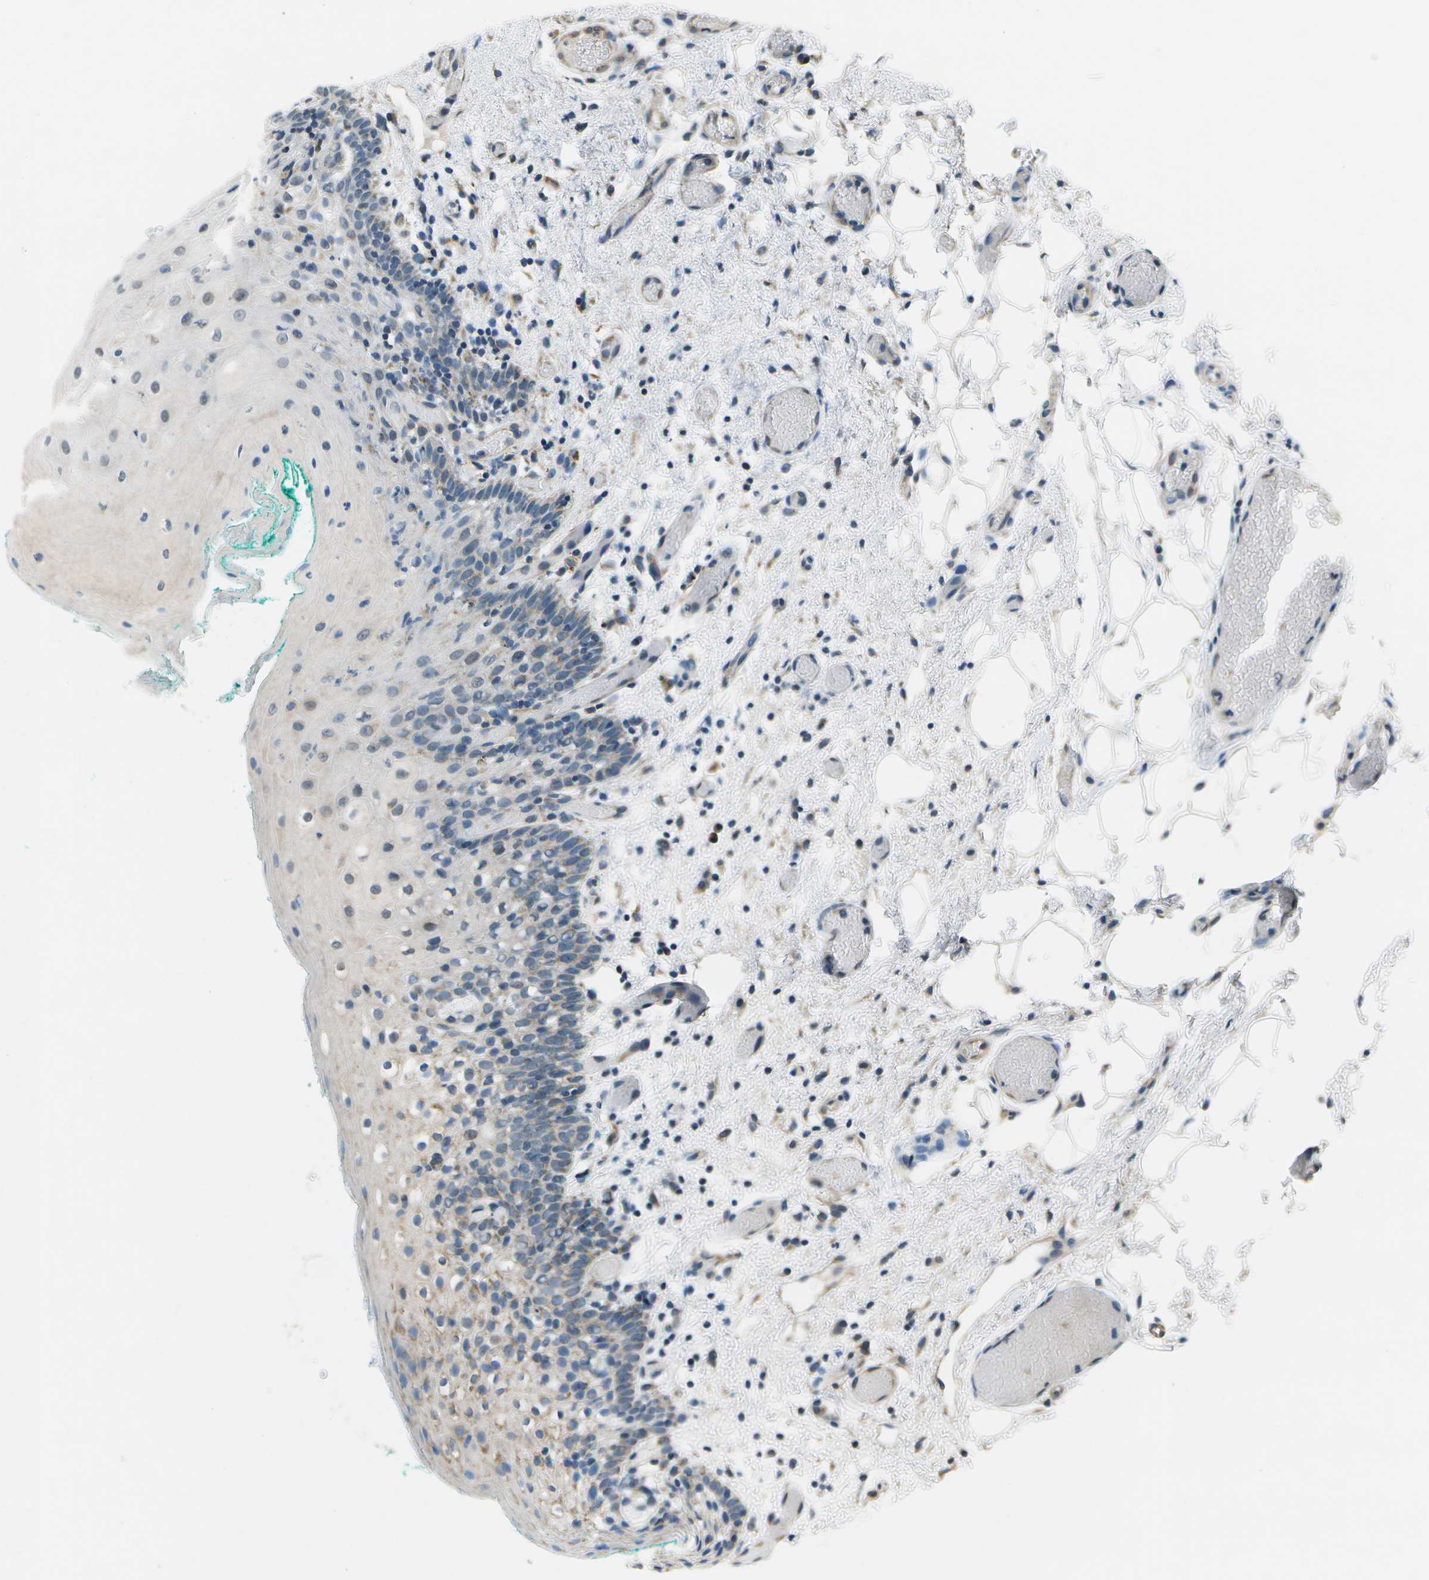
{"staining": {"intensity": "weak", "quantity": "<25%", "location": "cytoplasmic/membranous,nuclear"}, "tissue": "oral mucosa", "cell_type": "Squamous epithelial cells", "image_type": "normal", "snomed": [{"axis": "morphology", "description": "Normal tissue, NOS"}, {"axis": "morphology", "description": "Squamous cell carcinoma, NOS"}, {"axis": "topography", "description": "Oral tissue"}, {"axis": "topography", "description": "Salivary gland"}, {"axis": "topography", "description": "Head-Neck"}], "caption": "Photomicrograph shows no significant protein staining in squamous epithelial cells of normal oral mucosa.", "gene": "EIF2AK1", "patient": {"sex": "female", "age": 62}}